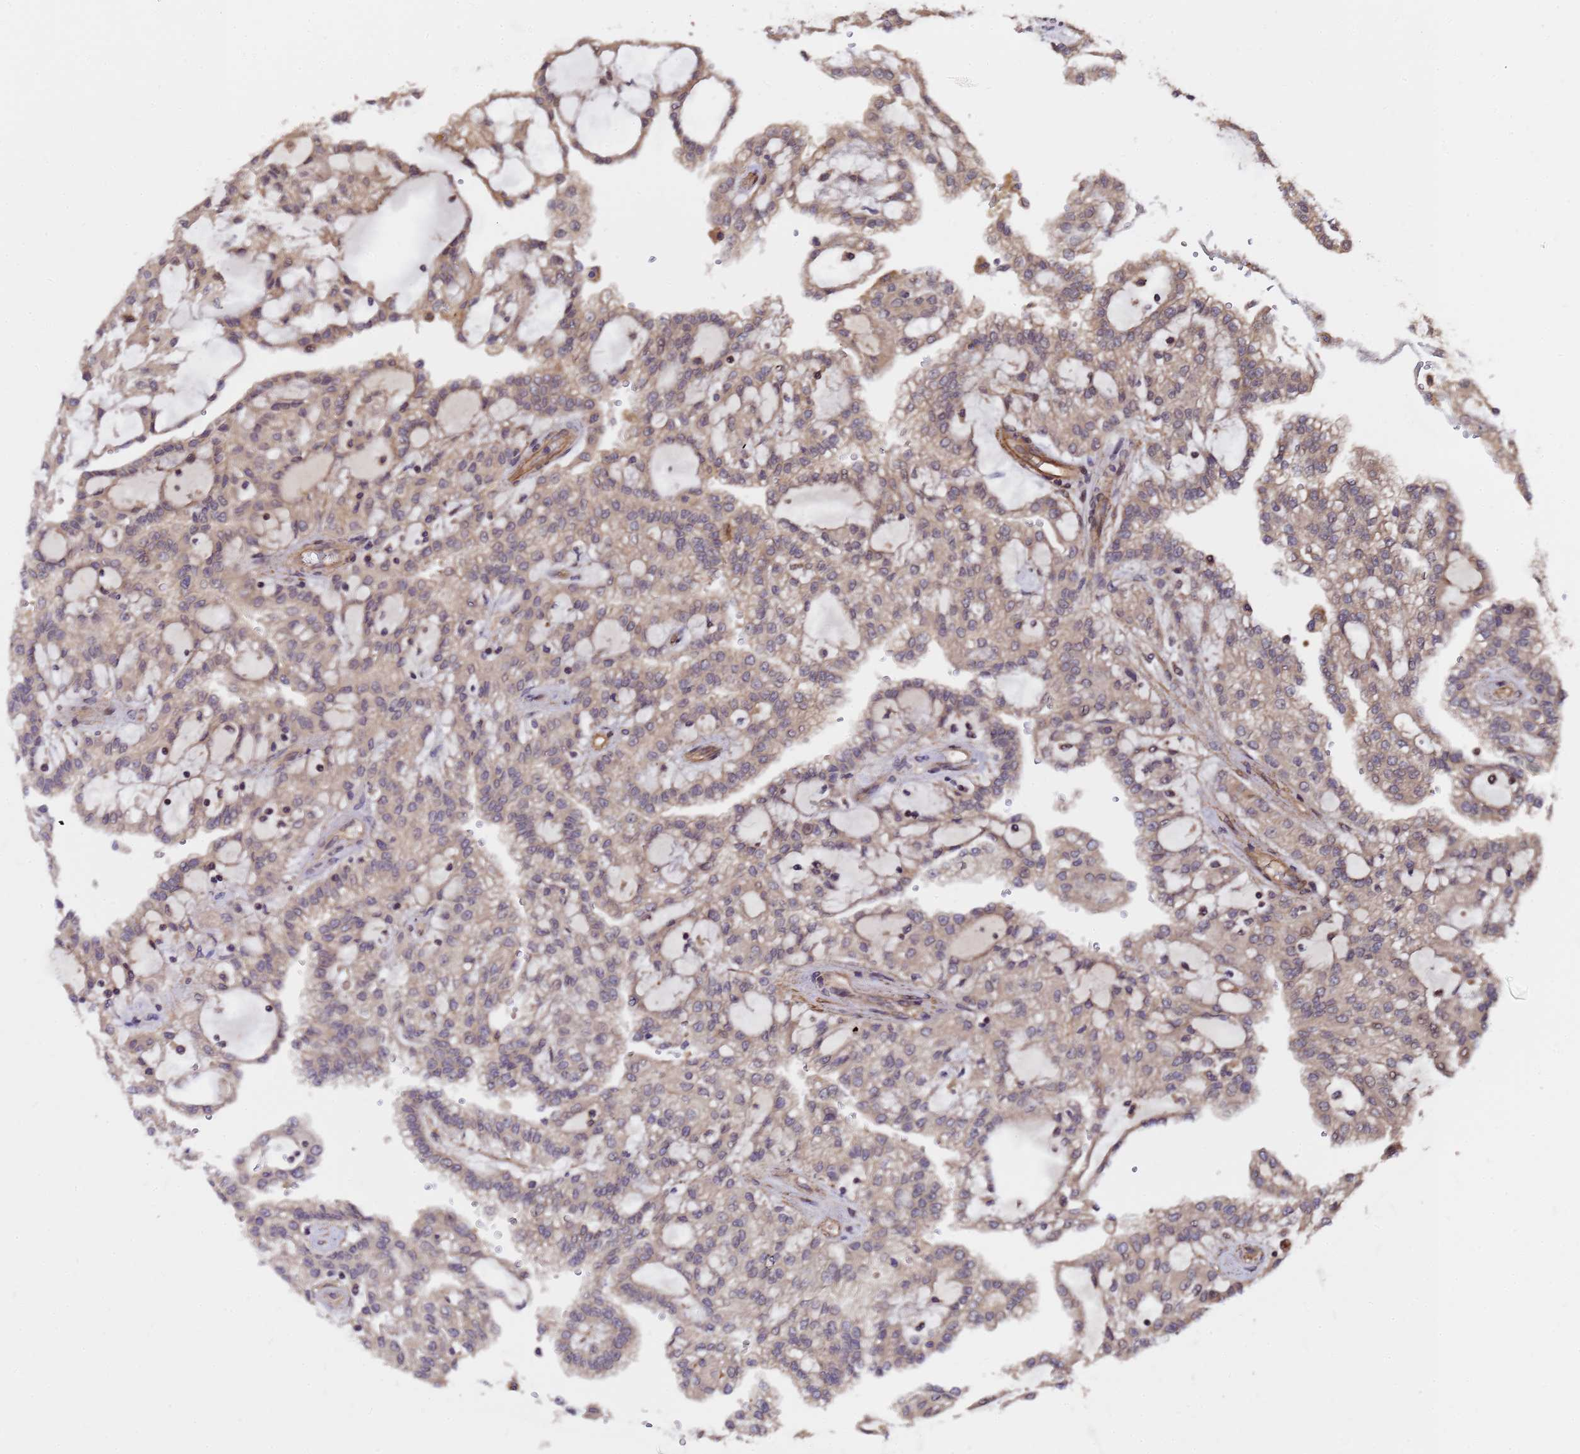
{"staining": {"intensity": "weak", "quantity": "25%-75%", "location": "cytoplasmic/membranous,nuclear"}, "tissue": "renal cancer", "cell_type": "Tumor cells", "image_type": "cancer", "snomed": [{"axis": "morphology", "description": "Adenocarcinoma, NOS"}, {"axis": "topography", "description": "Kidney"}], "caption": "There is low levels of weak cytoplasmic/membranous and nuclear positivity in tumor cells of renal cancer, as demonstrated by immunohistochemical staining (brown color).", "gene": "GSTCD", "patient": {"sex": "male", "age": 63}}